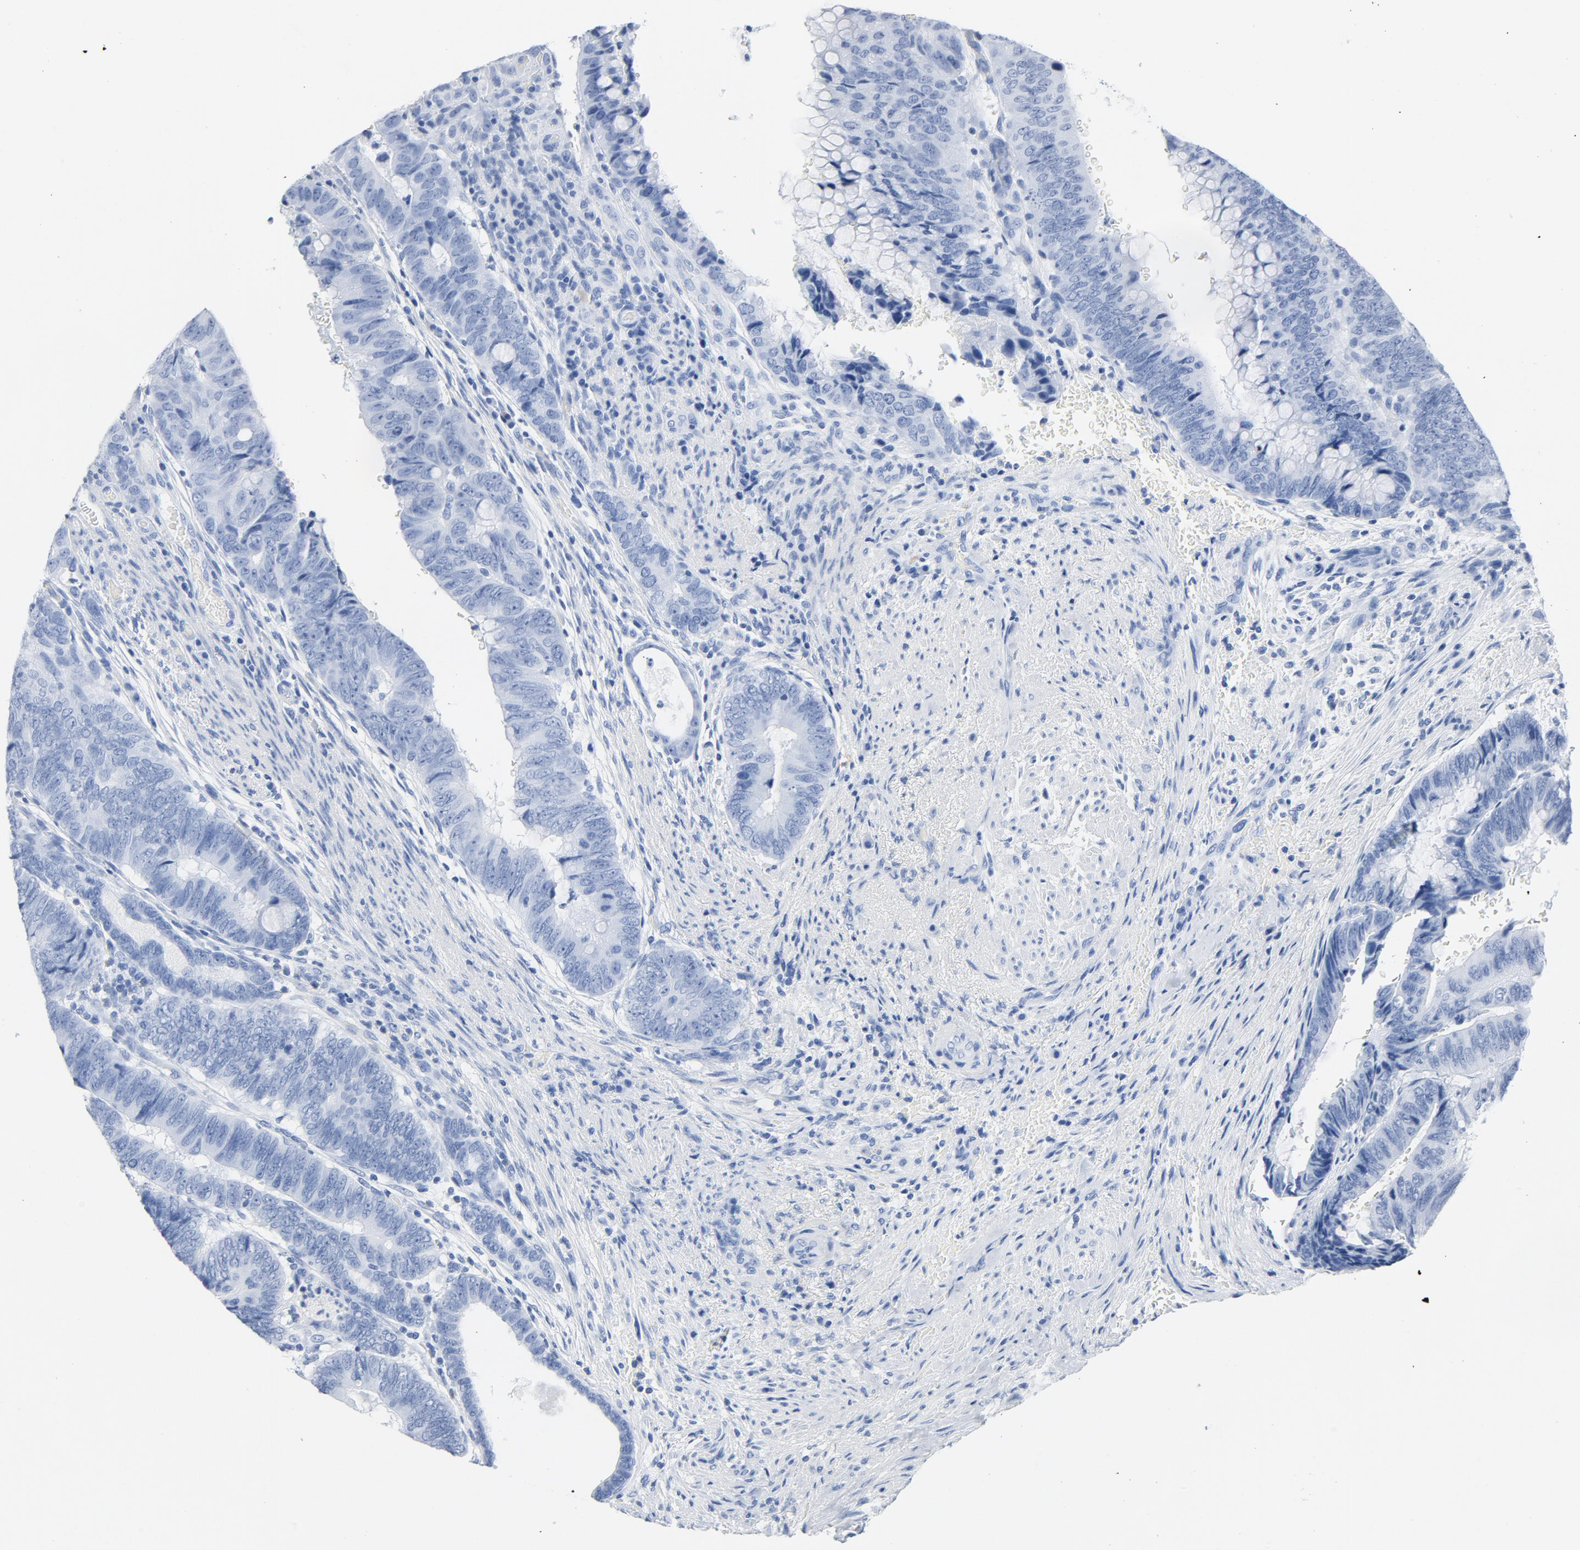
{"staining": {"intensity": "negative", "quantity": "none", "location": "none"}, "tissue": "colorectal cancer", "cell_type": "Tumor cells", "image_type": "cancer", "snomed": [{"axis": "morphology", "description": "Normal tissue, NOS"}, {"axis": "morphology", "description": "Adenocarcinoma, NOS"}, {"axis": "topography", "description": "Rectum"}], "caption": "This histopathology image is of adenocarcinoma (colorectal) stained with immunohistochemistry (IHC) to label a protein in brown with the nuclei are counter-stained blue. There is no positivity in tumor cells.", "gene": "PTPRB", "patient": {"sex": "male", "age": 92}}